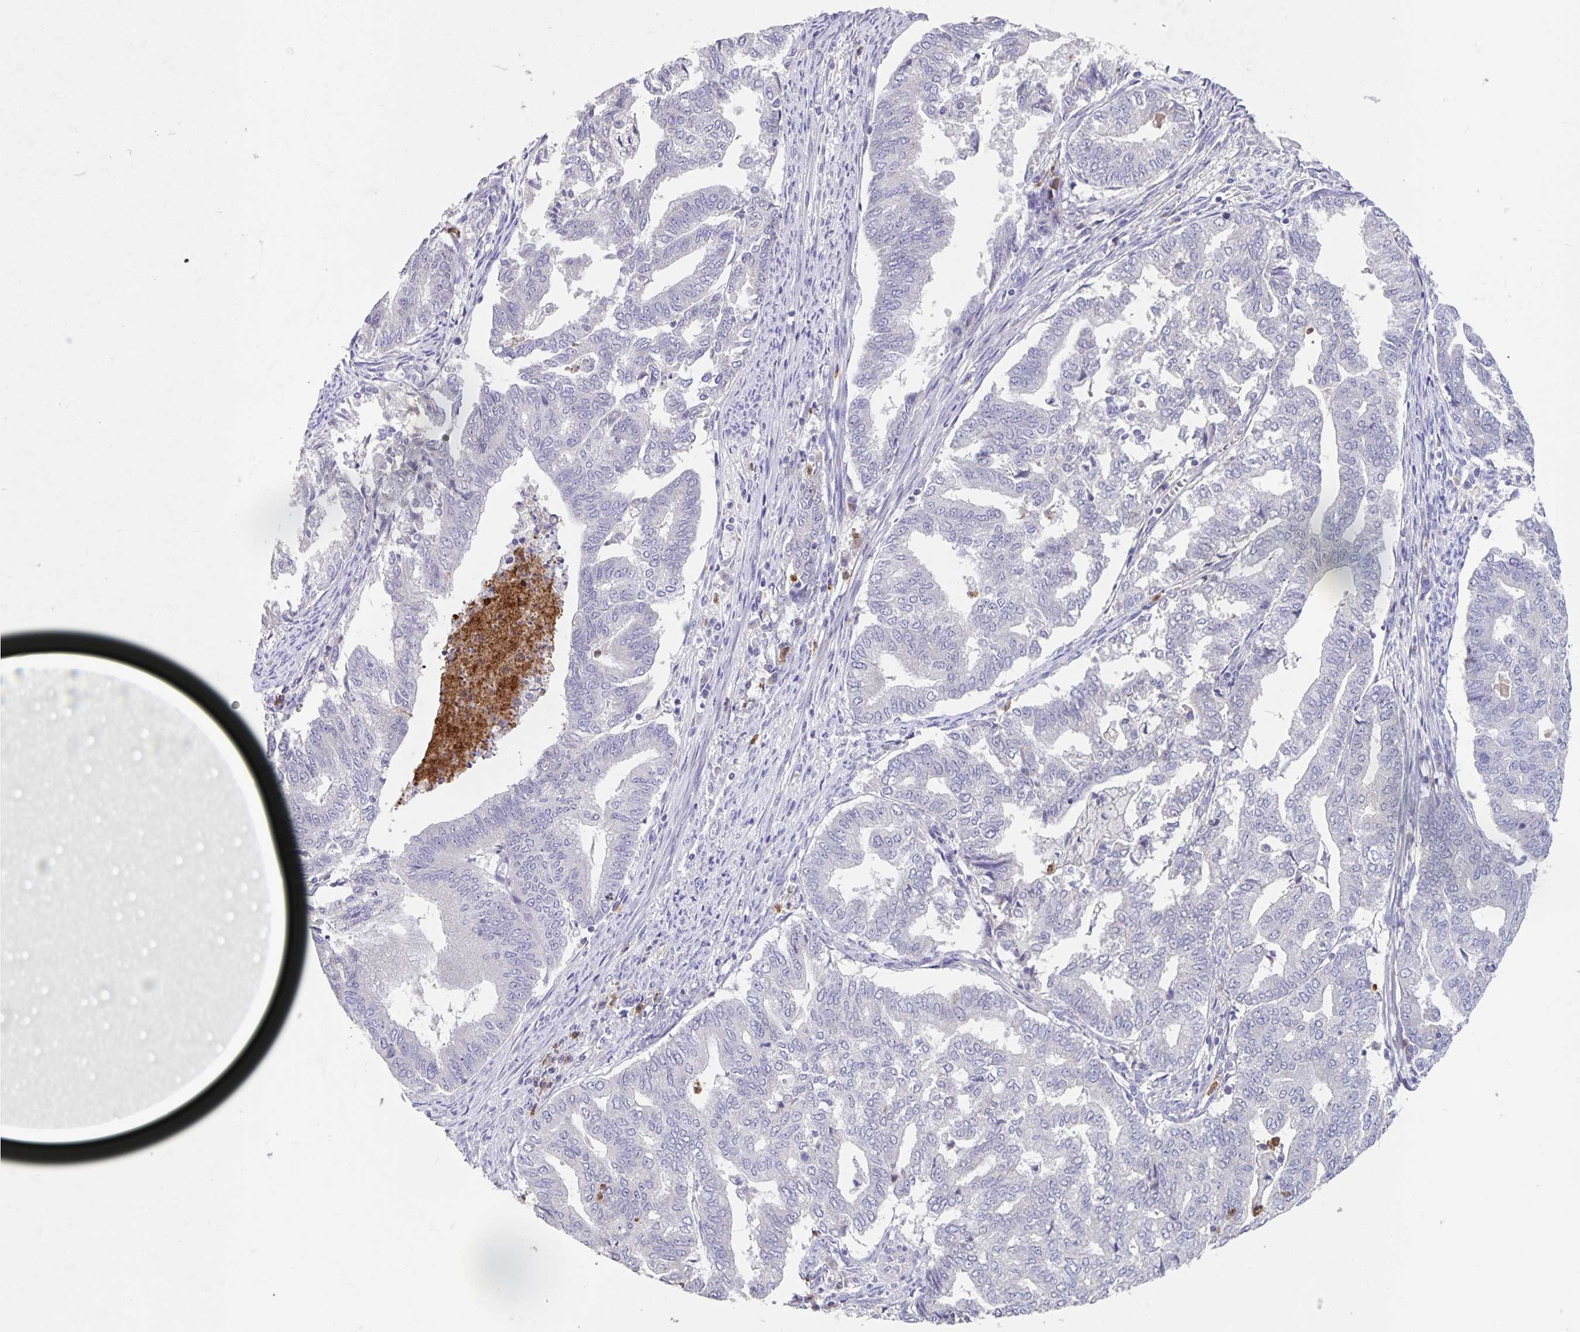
{"staining": {"intensity": "negative", "quantity": "none", "location": "none"}, "tissue": "endometrial cancer", "cell_type": "Tumor cells", "image_type": "cancer", "snomed": [{"axis": "morphology", "description": "Adenocarcinoma, NOS"}, {"axis": "topography", "description": "Endometrium"}], "caption": "A micrograph of human endometrial adenocarcinoma is negative for staining in tumor cells.", "gene": "CDC42BPG", "patient": {"sex": "female", "age": 79}}